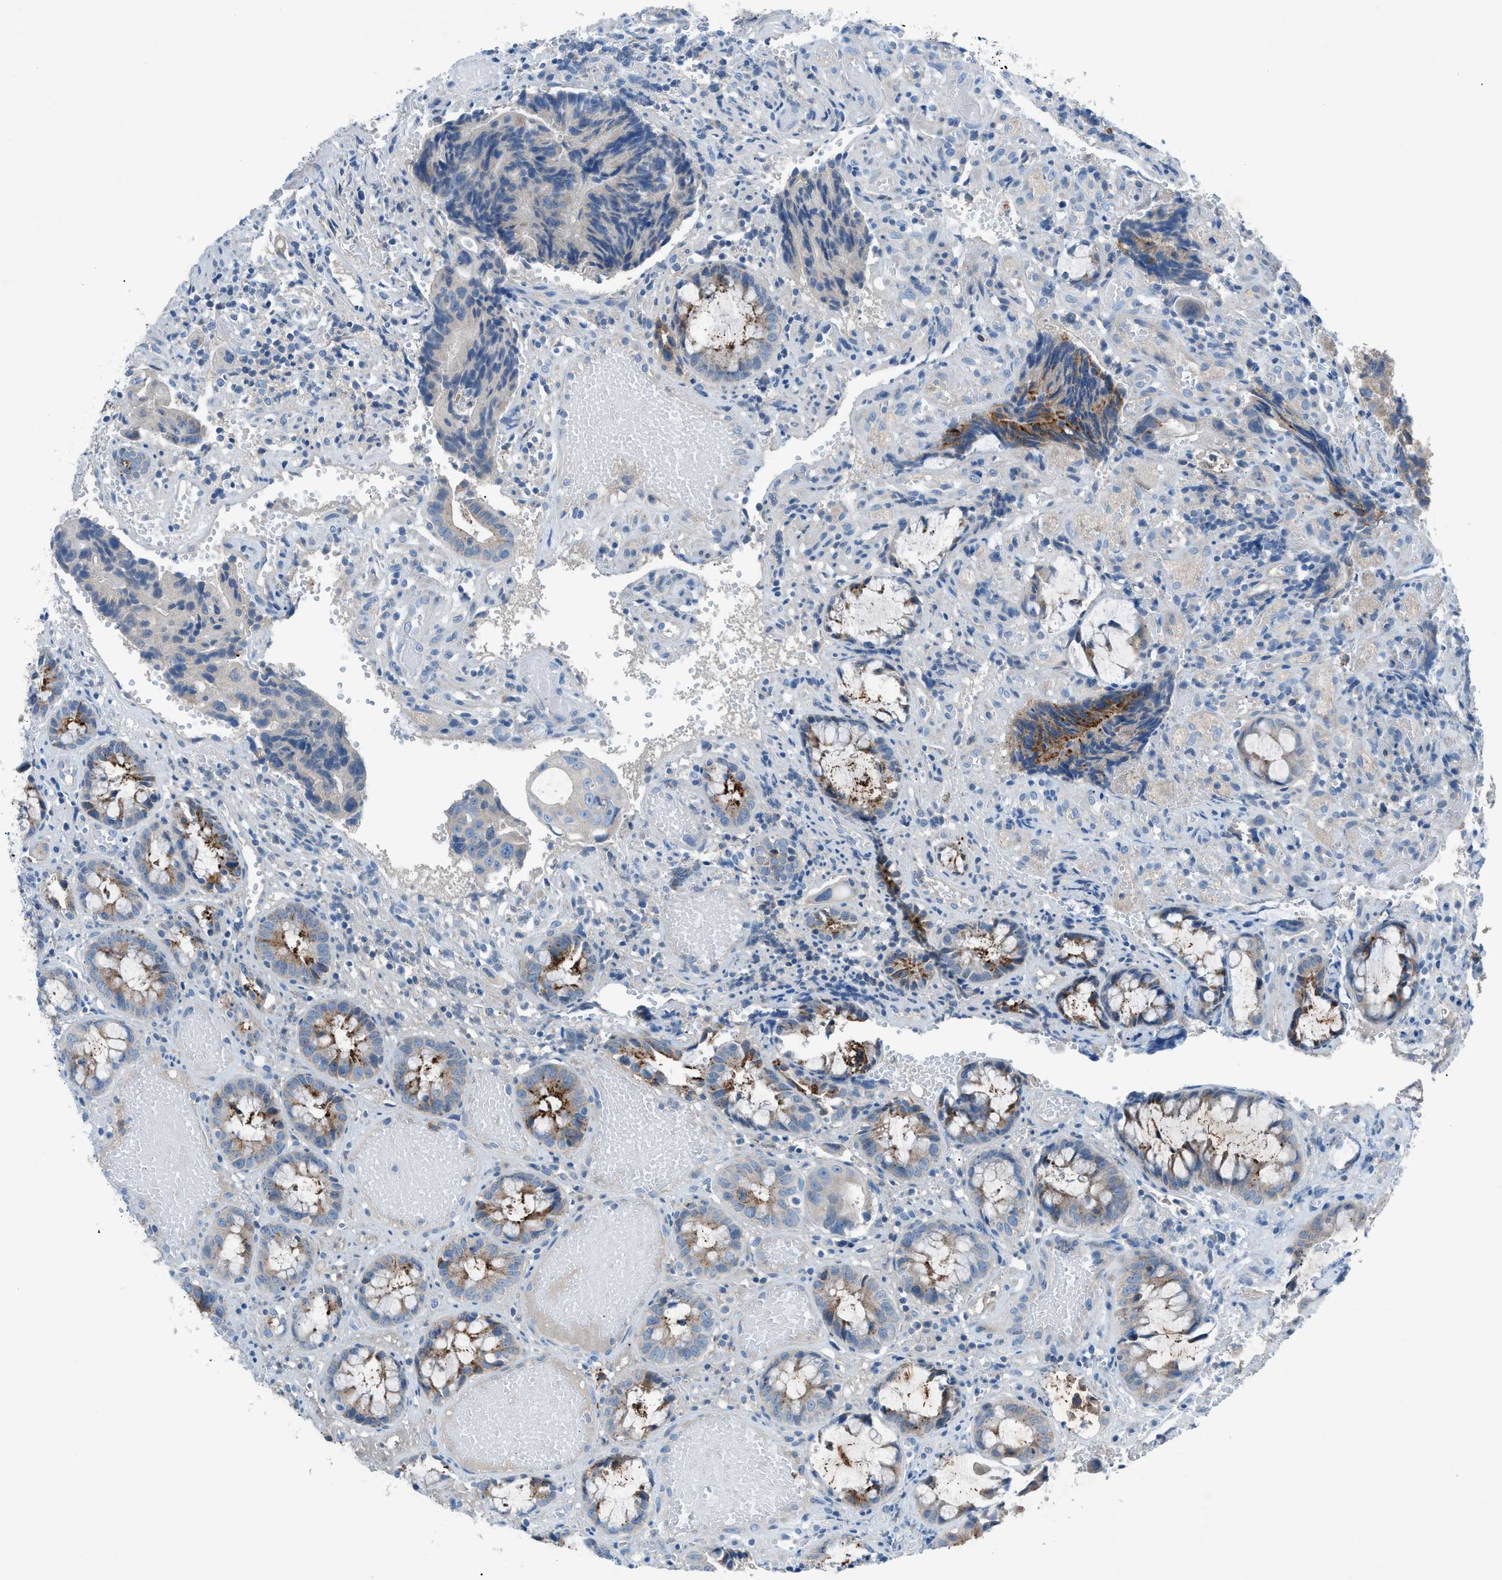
{"staining": {"intensity": "strong", "quantity": "<25%", "location": "cytoplasmic/membranous"}, "tissue": "colorectal cancer", "cell_type": "Tumor cells", "image_type": "cancer", "snomed": [{"axis": "morphology", "description": "Adenocarcinoma, NOS"}, {"axis": "topography", "description": "Colon"}], "caption": "Immunohistochemistry (IHC) staining of colorectal cancer (adenocarcinoma), which demonstrates medium levels of strong cytoplasmic/membranous expression in about <25% of tumor cells indicating strong cytoplasmic/membranous protein staining. The staining was performed using DAB (brown) for protein detection and nuclei were counterstained in hematoxylin (blue).", "gene": "C5AR2", "patient": {"sex": "female", "age": 57}}